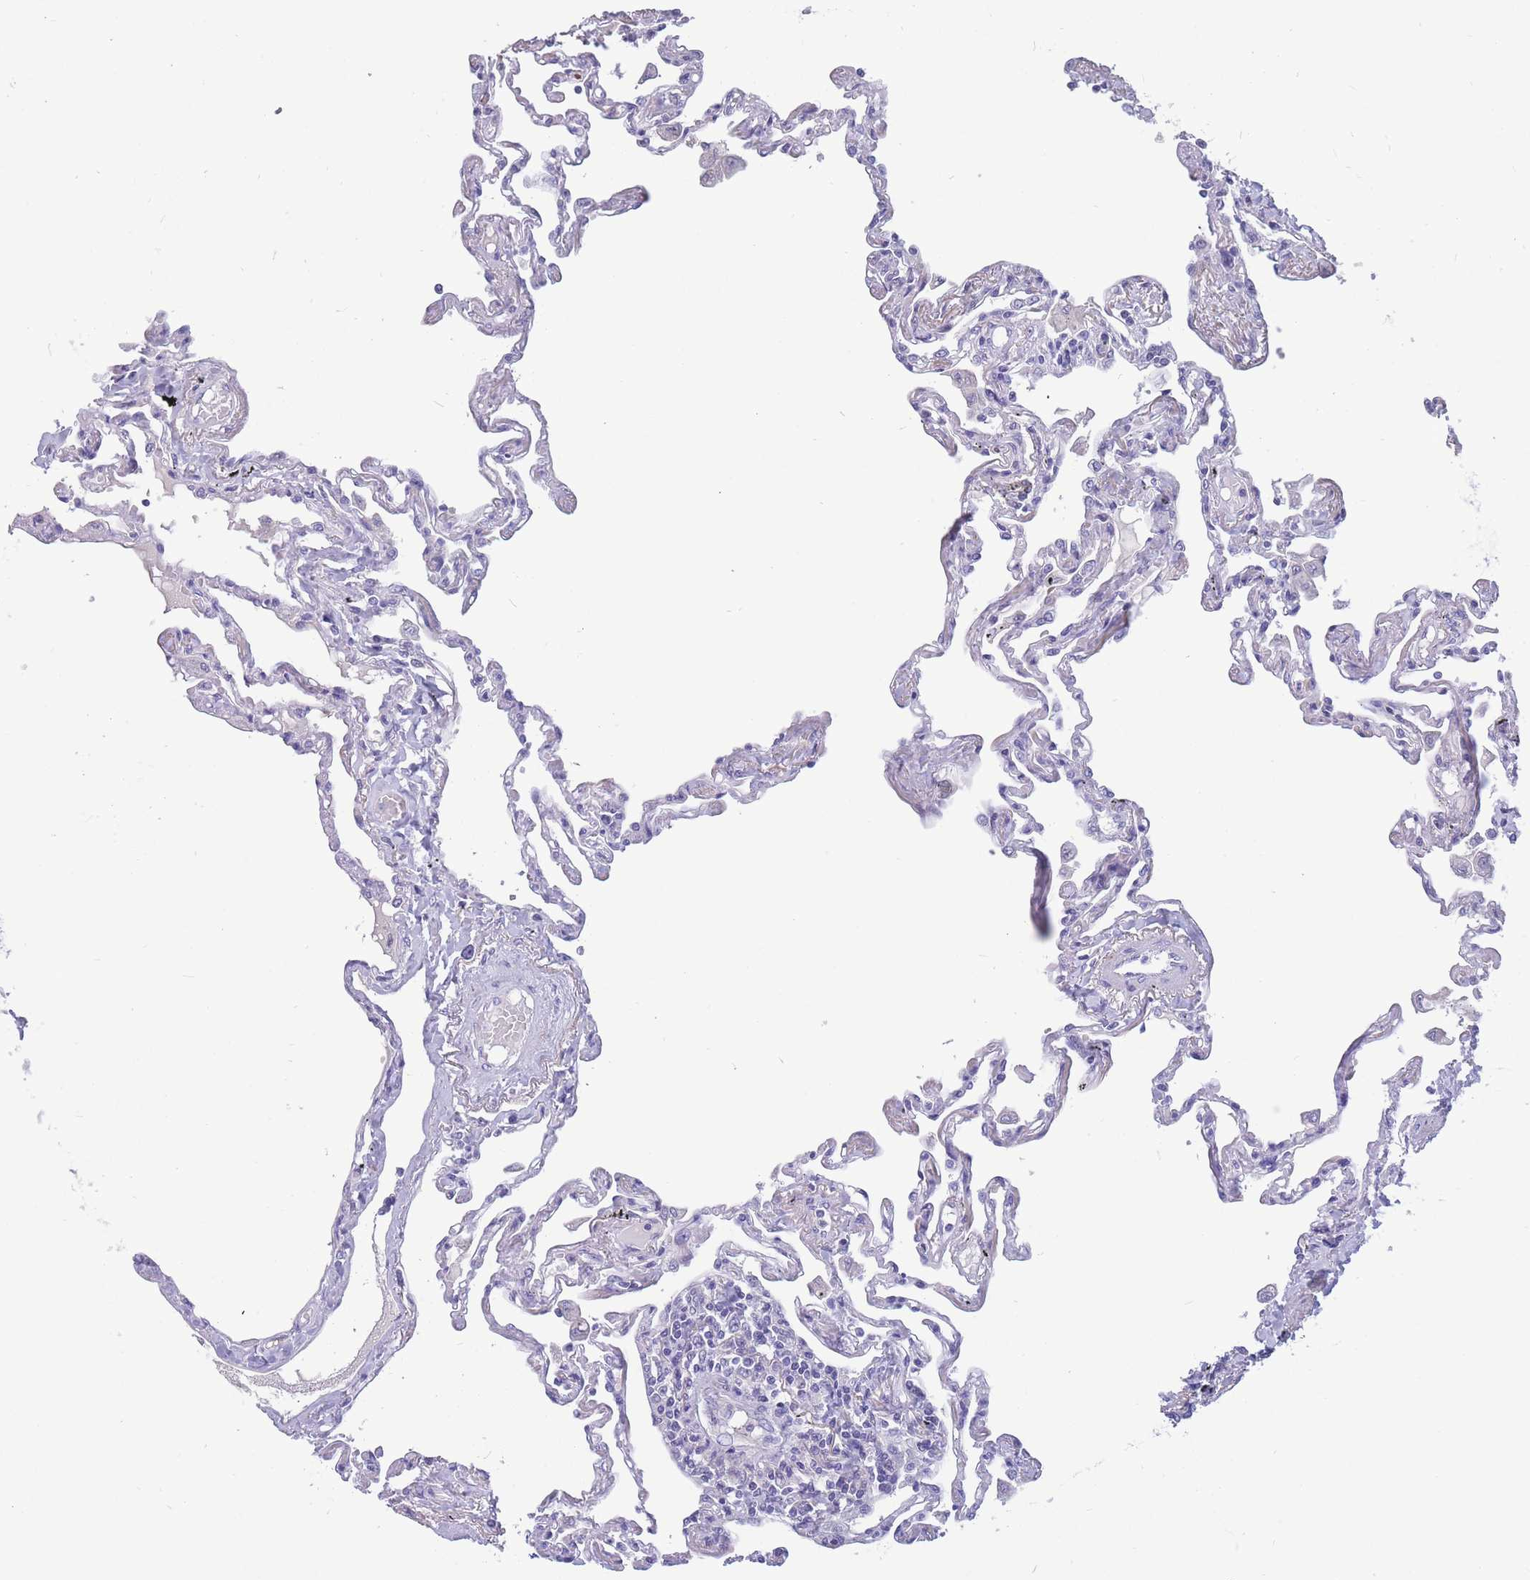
{"staining": {"intensity": "negative", "quantity": "none", "location": "none"}, "tissue": "lung", "cell_type": "Alveolar cells", "image_type": "normal", "snomed": [{"axis": "morphology", "description": "Normal tissue, NOS"}, {"axis": "topography", "description": "Lung"}], "caption": "This is an IHC image of normal human lung. There is no positivity in alveolar cells.", "gene": "BOP1", "patient": {"sex": "female", "age": 67}}